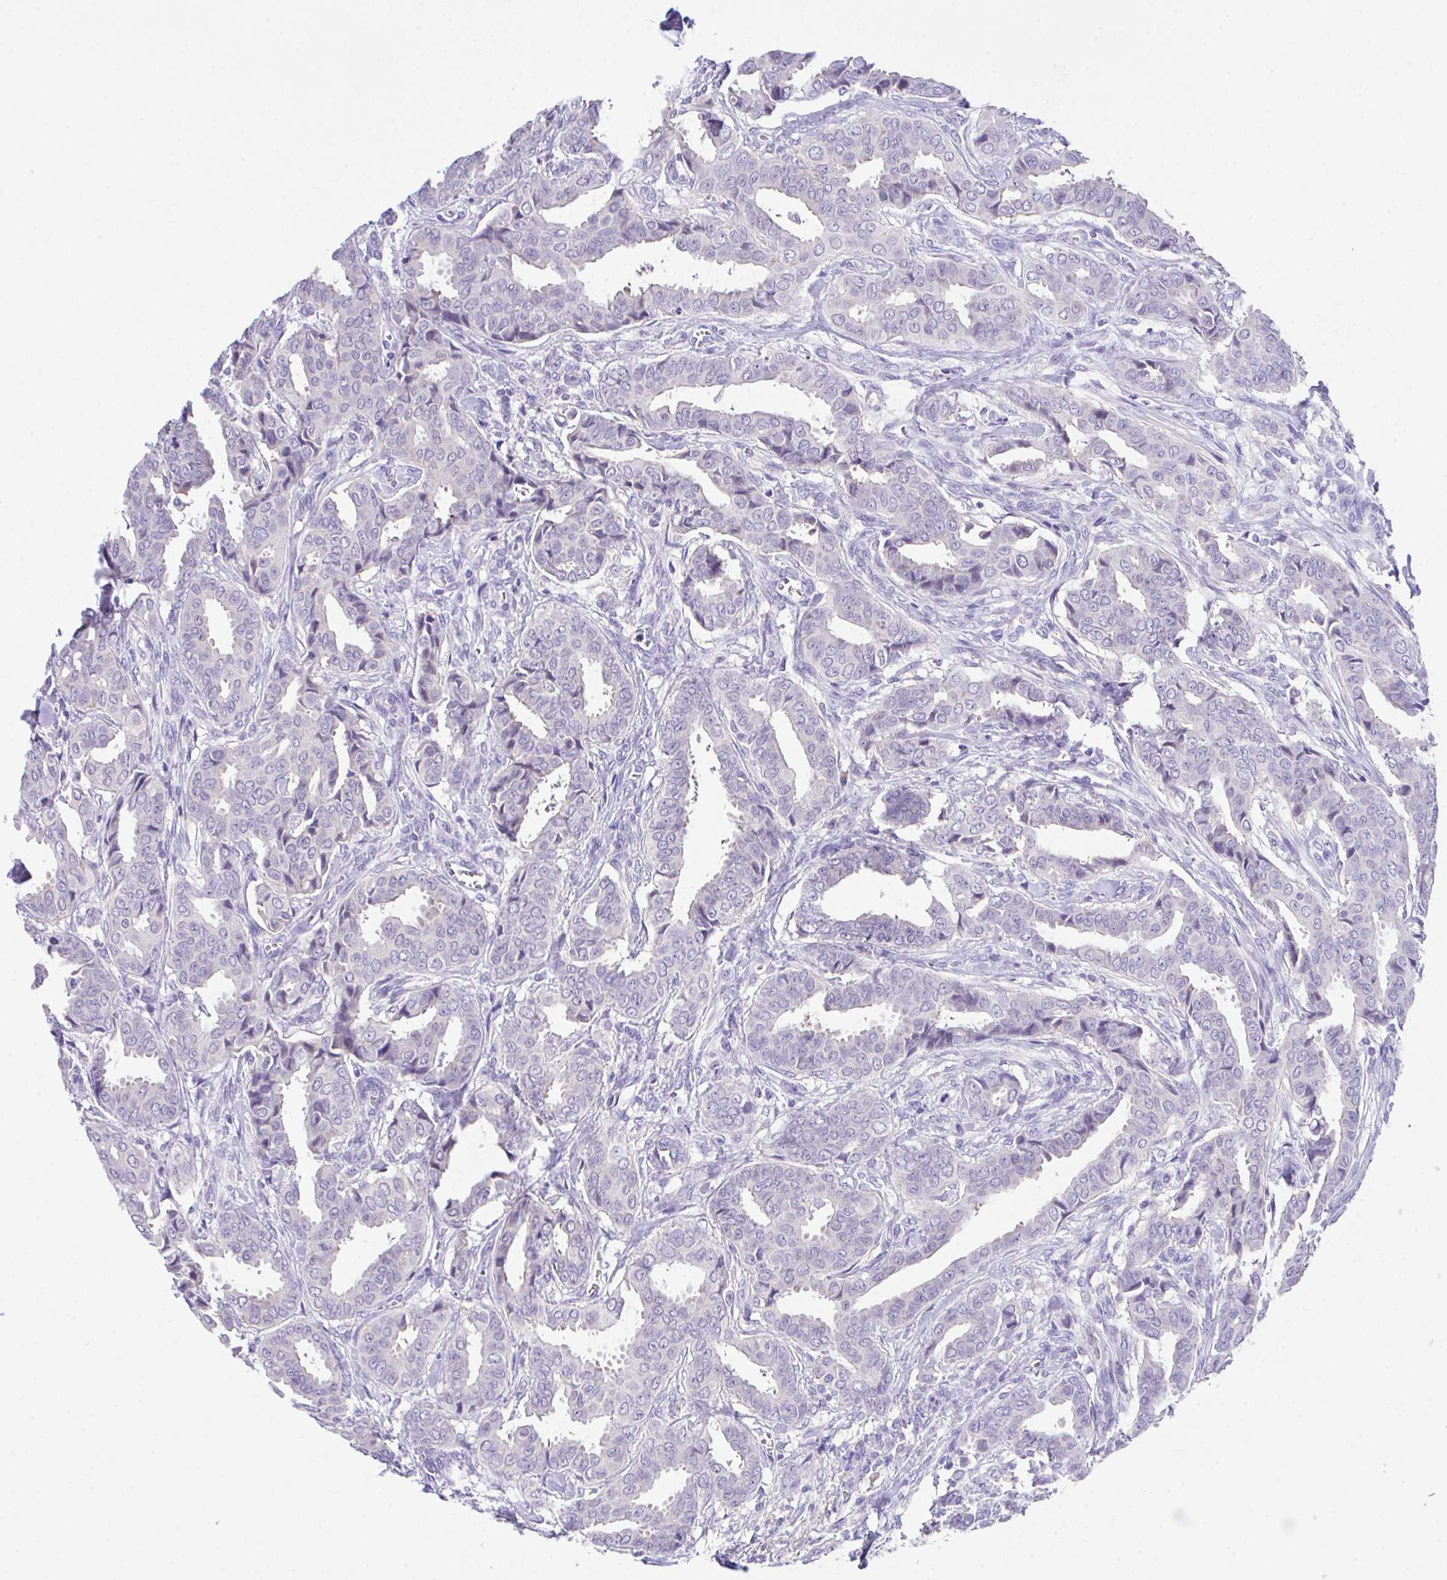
{"staining": {"intensity": "negative", "quantity": "none", "location": "none"}, "tissue": "breast cancer", "cell_type": "Tumor cells", "image_type": "cancer", "snomed": [{"axis": "morphology", "description": "Duct carcinoma"}, {"axis": "topography", "description": "Breast"}], "caption": "This image is of breast cancer stained with IHC to label a protein in brown with the nuclei are counter-stained blue. There is no staining in tumor cells. (Immunohistochemistry (ihc), brightfield microscopy, high magnification).", "gene": "HOXB4", "patient": {"sex": "female", "age": 45}}